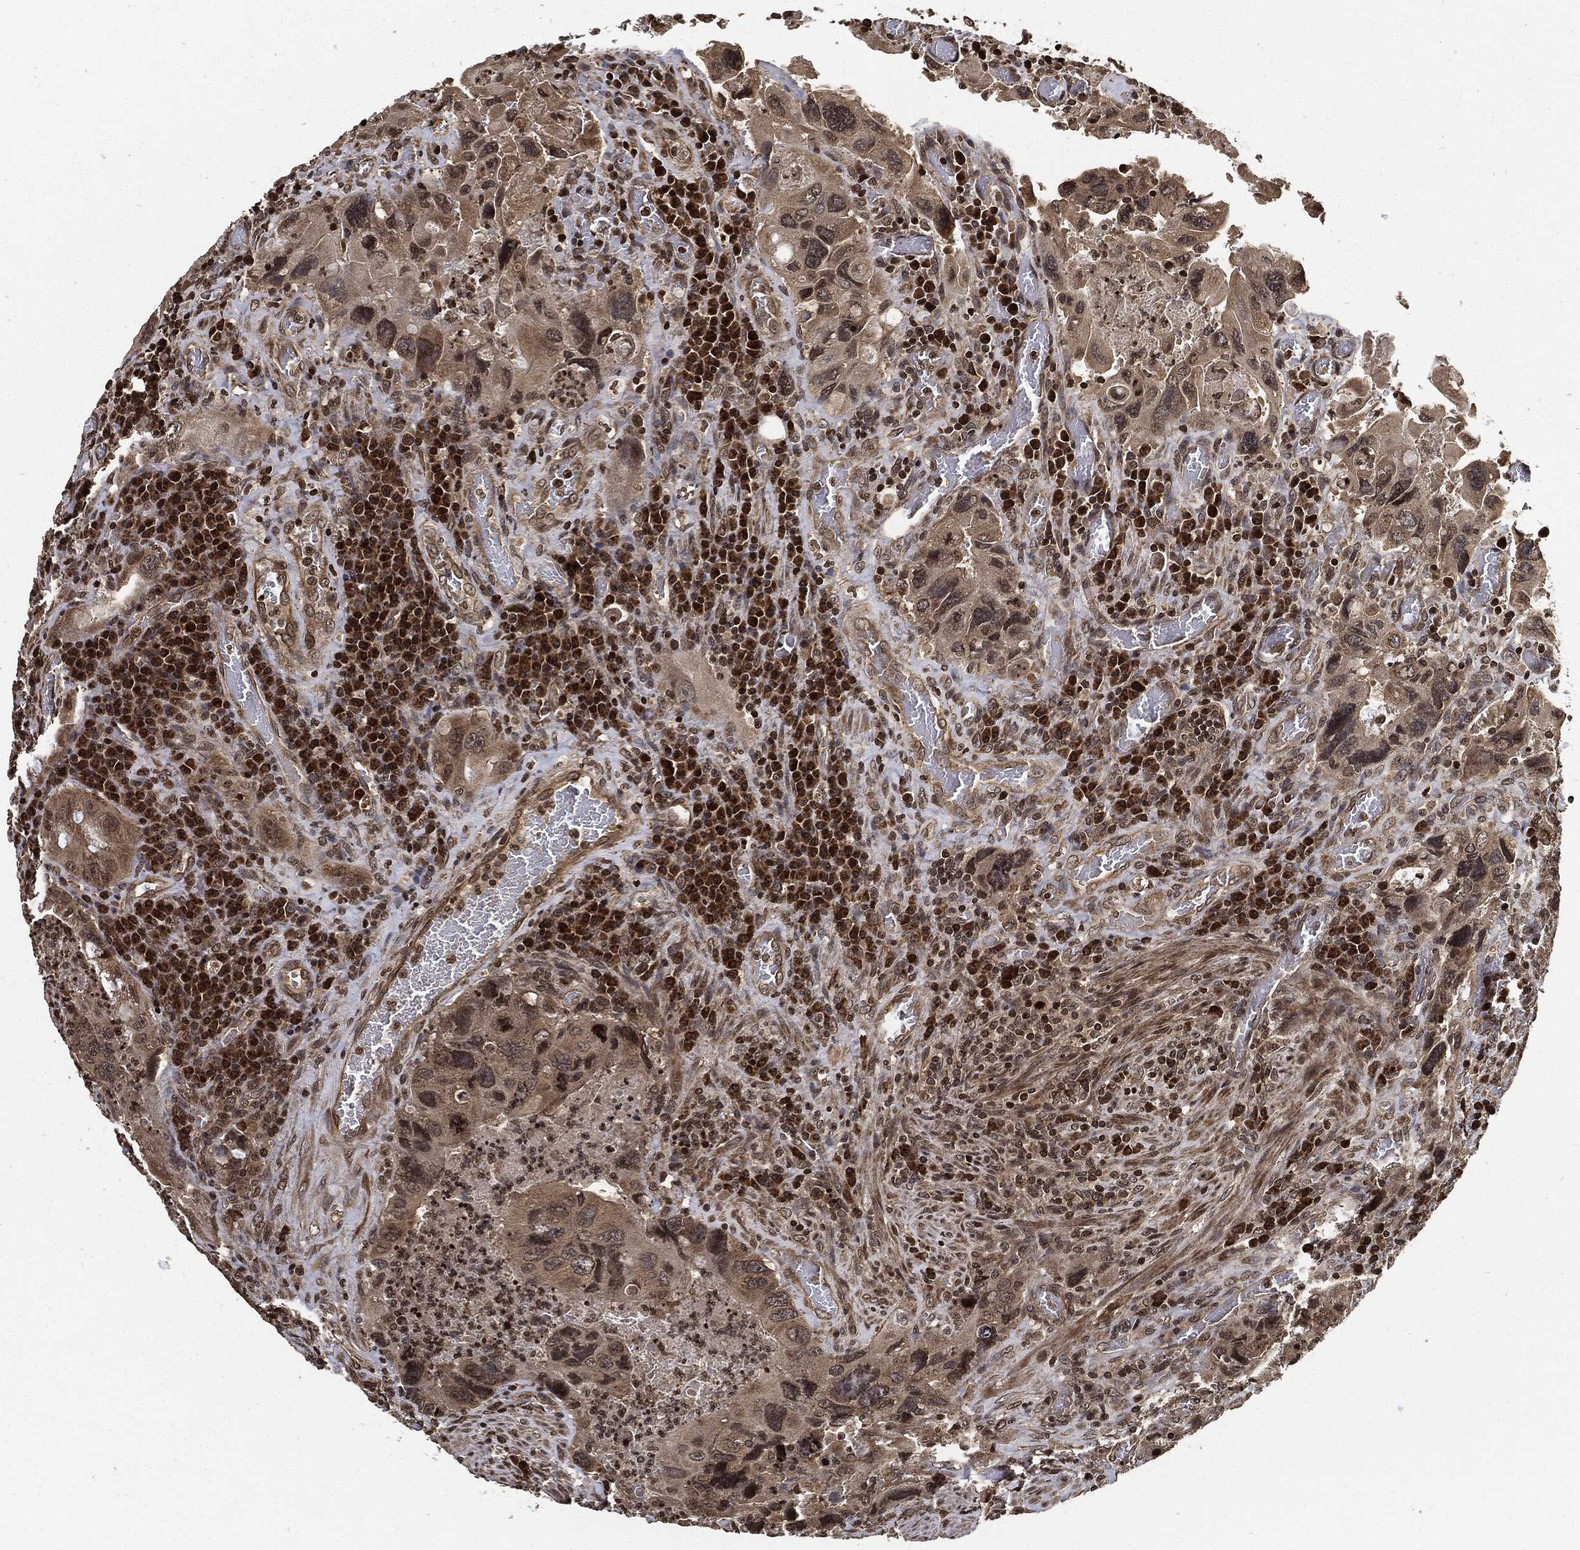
{"staining": {"intensity": "weak", "quantity": "<25%", "location": "cytoplasmic/membranous"}, "tissue": "colorectal cancer", "cell_type": "Tumor cells", "image_type": "cancer", "snomed": [{"axis": "morphology", "description": "Adenocarcinoma, NOS"}, {"axis": "topography", "description": "Rectum"}], "caption": "Immunohistochemistry (IHC) photomicrograph of colorectal adenocarcinoma stained for a protein (brown), which reveals no positivity in tumor cells.", "gene": "PDK1", "patient": {"sex": "male", "age": 62}}